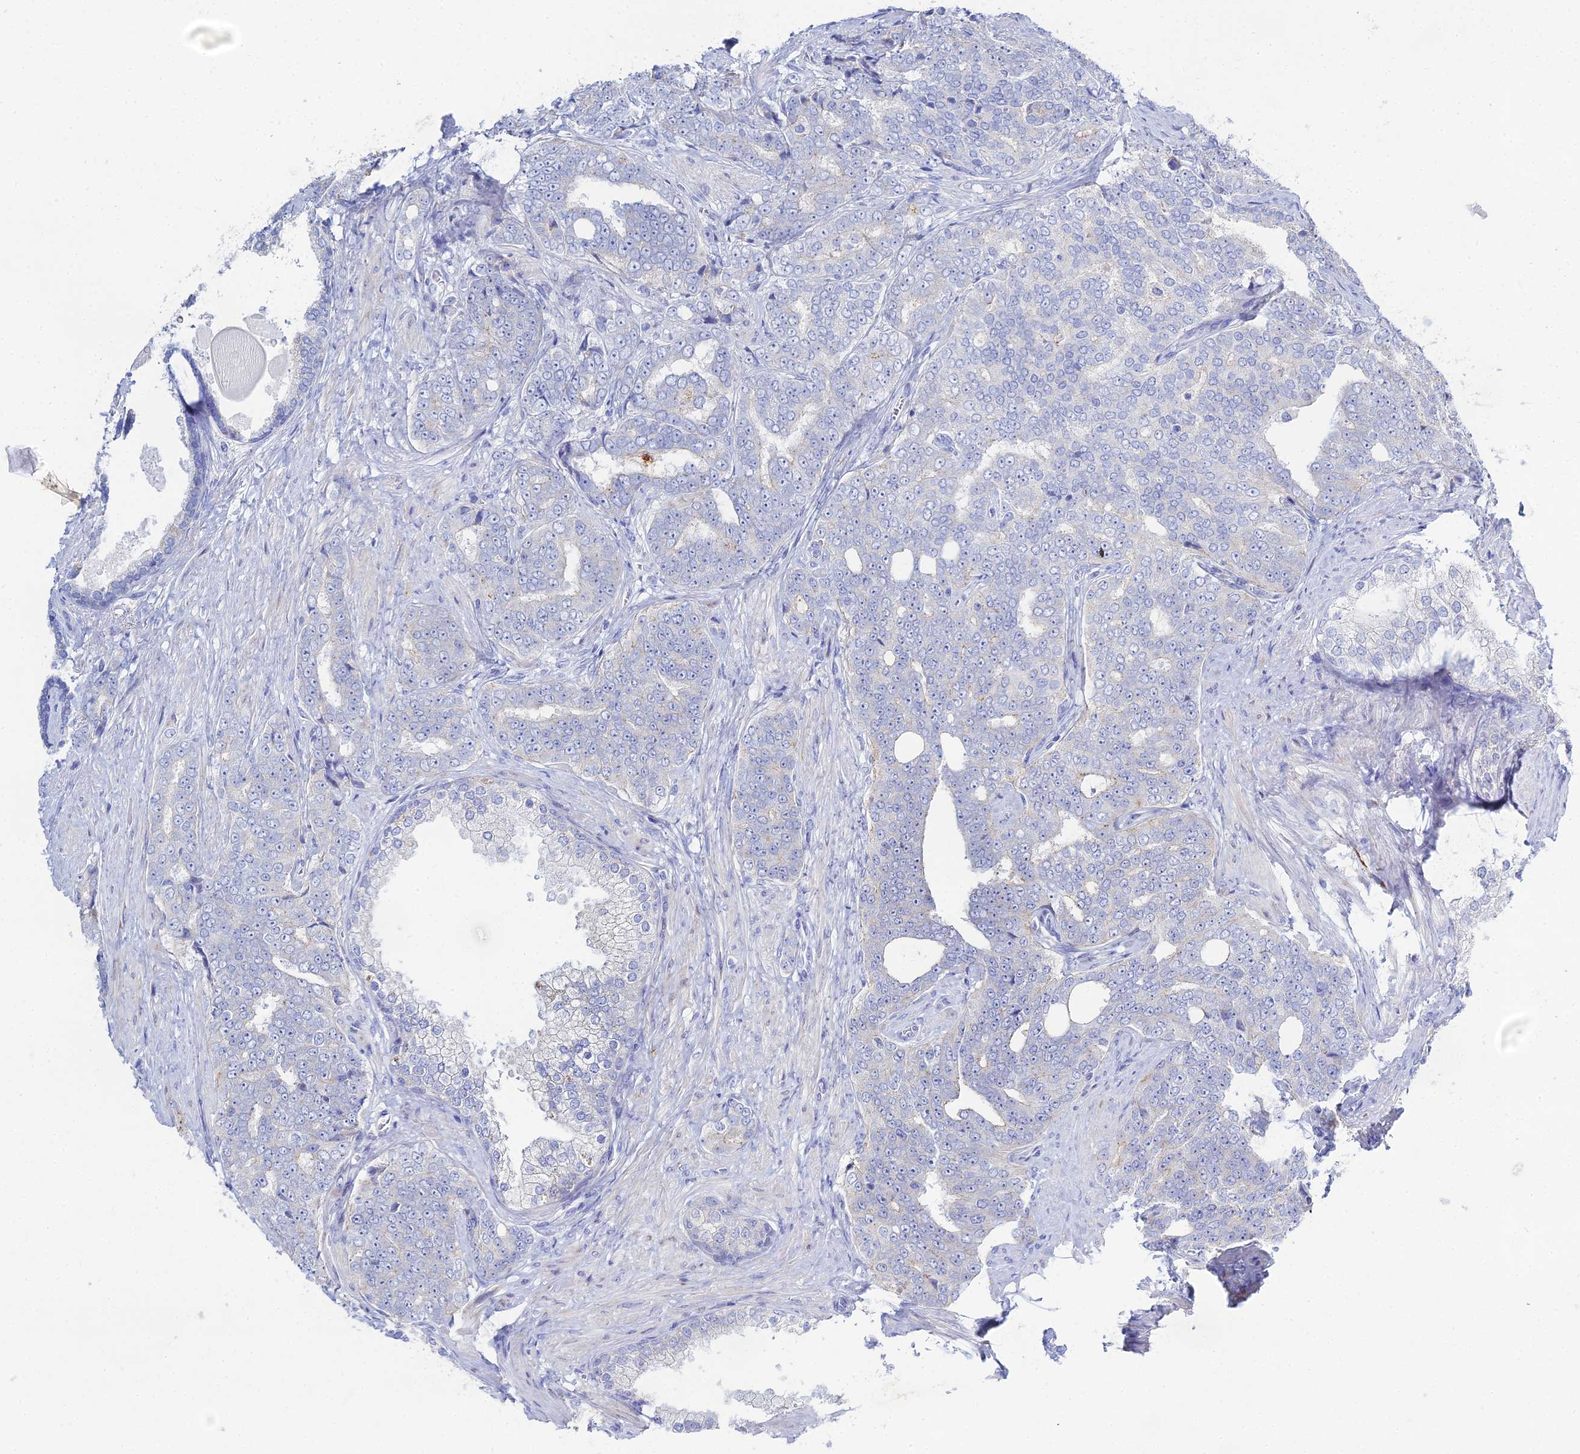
{"staining": {"intensity": "negative", "quantity": "none", "location": "none"}, "tissue": "prostate cancer", "cell_type": "Tumor cells", "image_type": "cancer", "snomed": [{"axis": "morphology", "description": "Adenocarcinoma, High grade"}, {"axis": "topography", "description": "Prostate"}], "caption": "Immunohistochemistry (IHC) image of neoplastic tissue: human prostate cancer (adenocarcinoma (high-grade)) stained with DAB (3,3'-diaminobenzidine) displays no significant protein positivity in tumor cells.", "gene": "DHX34", "patient": {"sex": "male", "age": 67}}